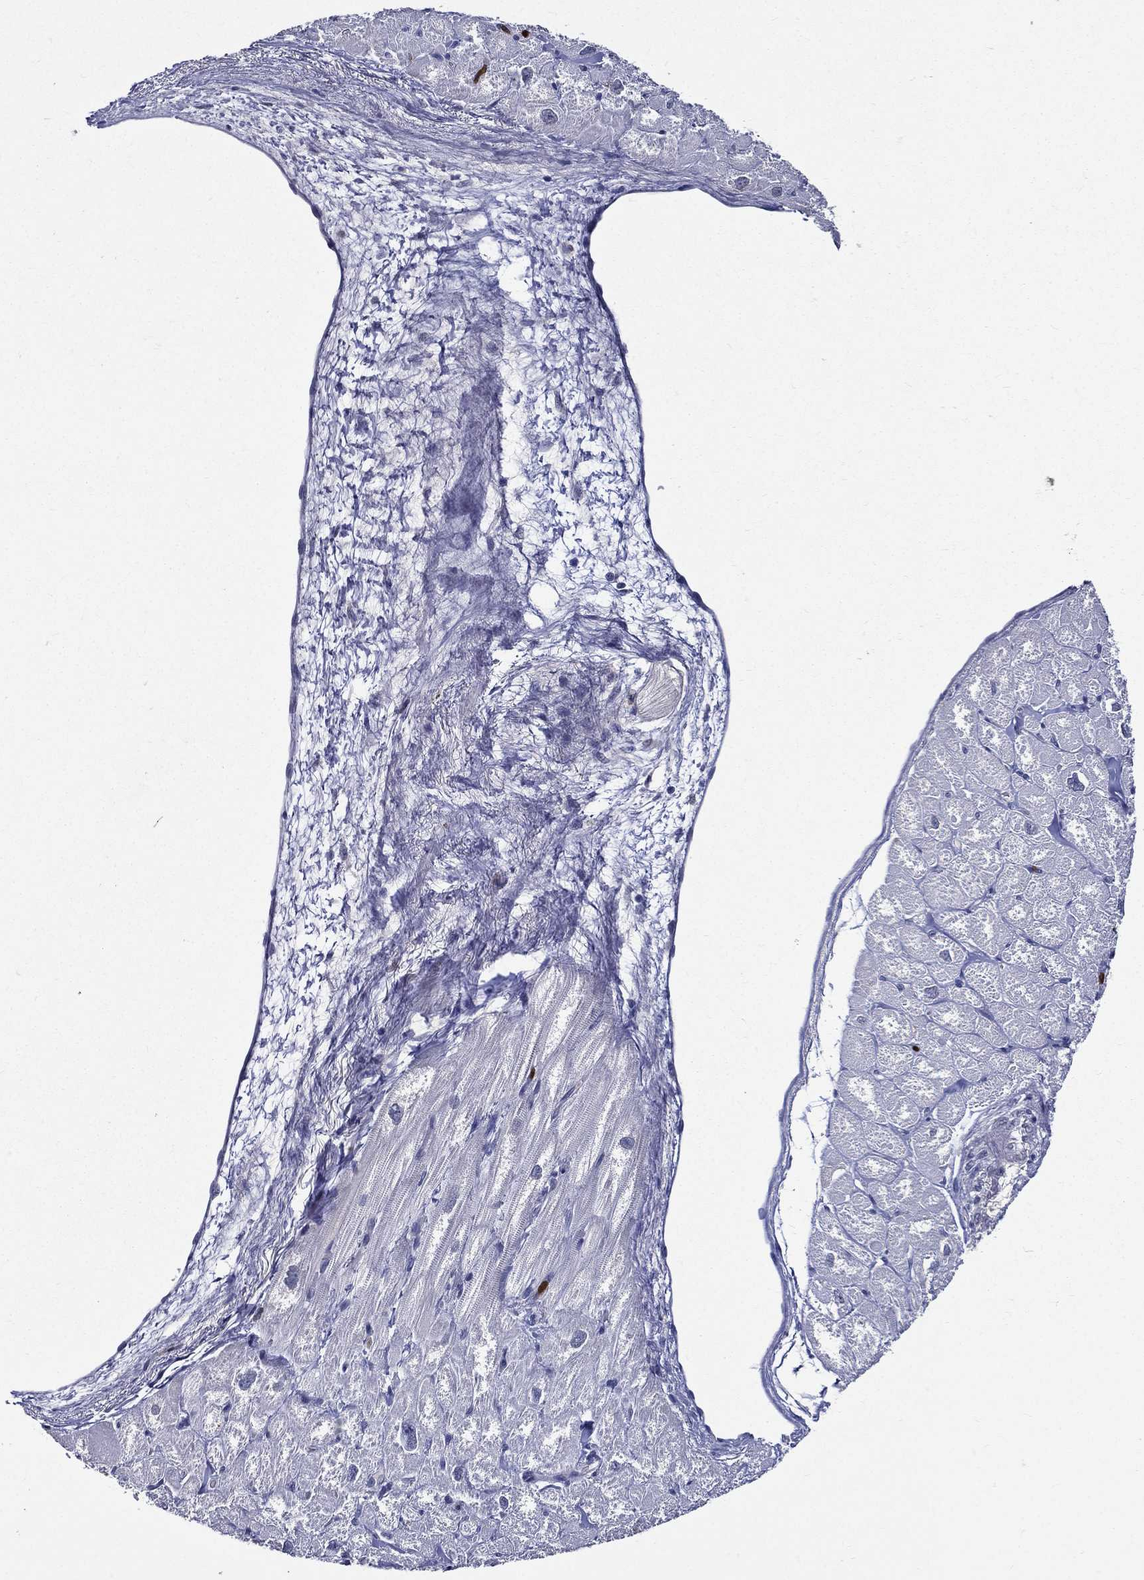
{"staining": {"intensity": "negative", "quantity": "none", "location": "none"}, "tissue": "heart muscle", "cell_type": "Cardiomyocytes", "image_type": "normal", "snomed": [{"axis": "morphology", "description": "Normal tissue, NOS"}, {"axis": "topography", "description": "Heart"}], "caption": "IHC of normal human heart muscle reveals no positivity in cardiomyocytes. (DAB IHC visualized using brightfield microscopy, high magnification).", "gene": "GPR171", "patient": {"sex": "male", "age": 55}}